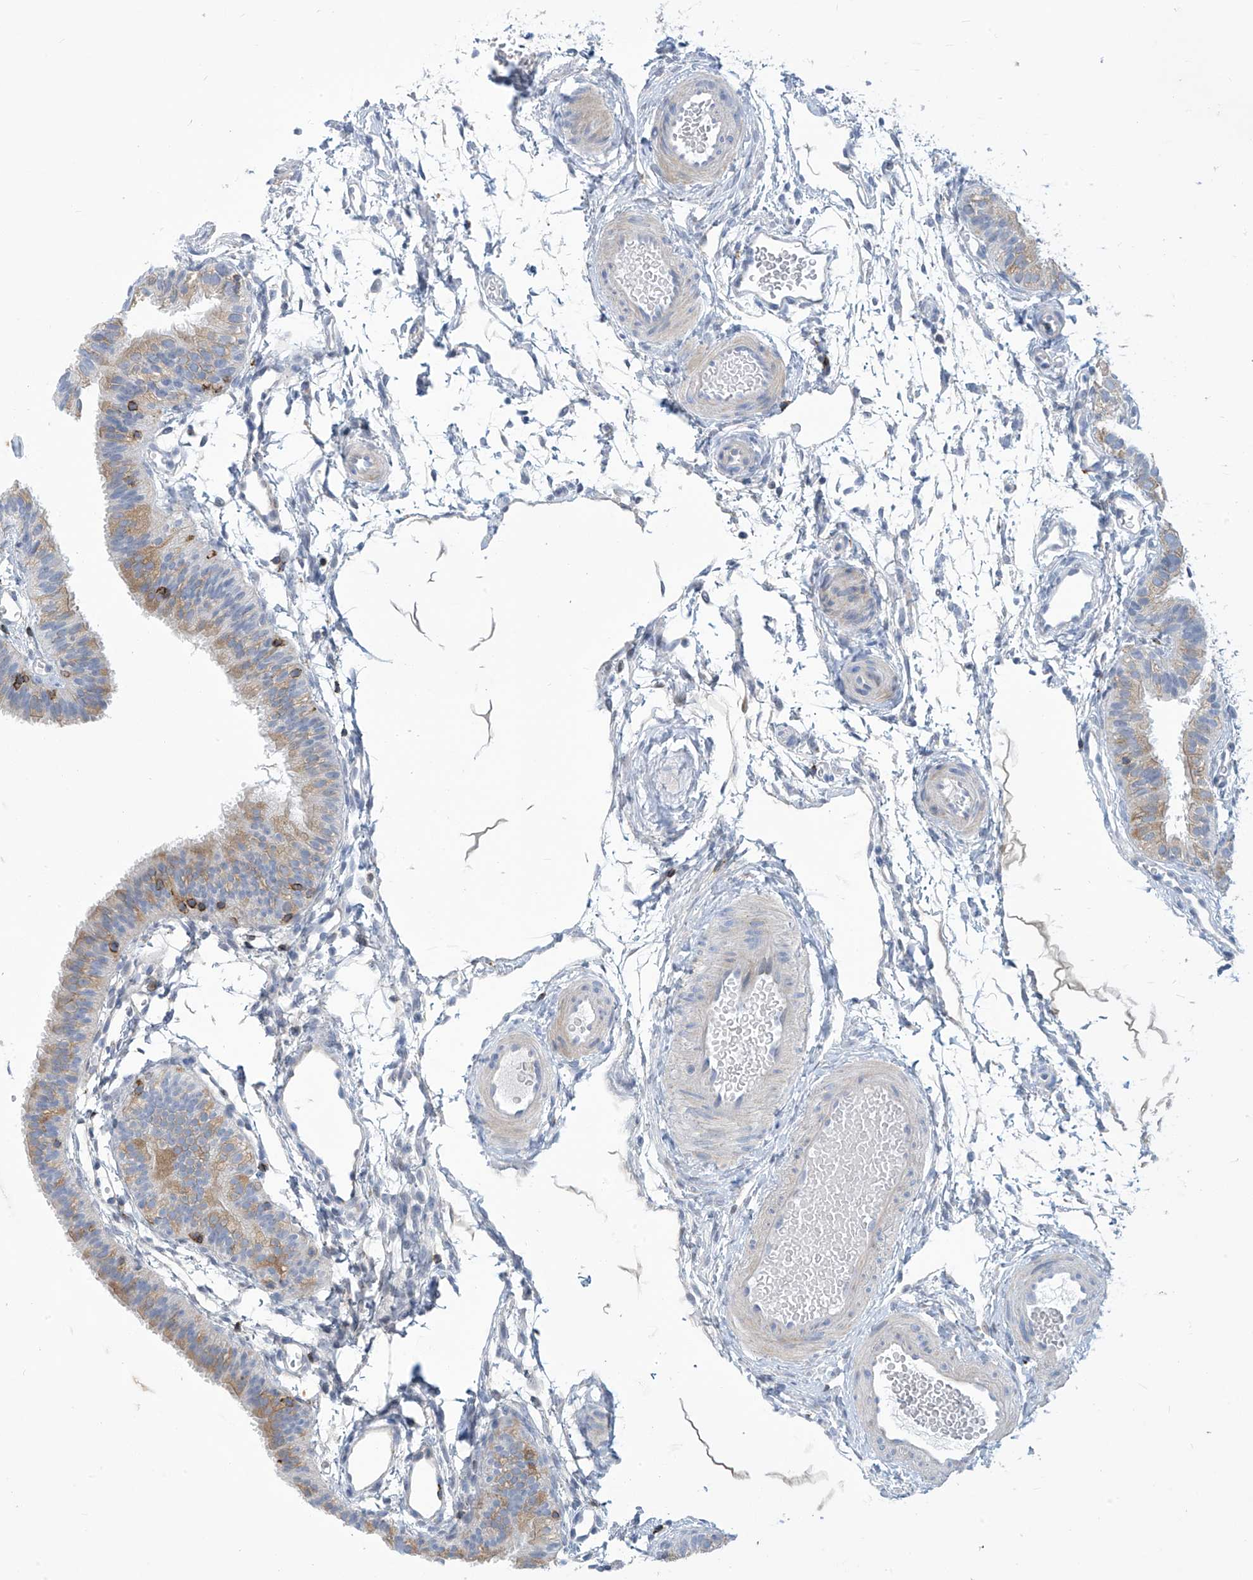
{"staining": {"intensity": "weak", "quantity": "25%-75%", "location": "cytoplasmic/membranous"}, "tissue": "fallopian tube", "cell_type": "Glandular cells", "image_type": "normal", "snomed": [{"axis": "morphology", "description": "Normal tissue, NOS"}, {"axis": "topography", "description": "Fallopian tube"}], "caption": "Brown immunohistochemical staining in unremarkable fallopian tube shows weak cytoplasmic/membranous expression in approximately 25%-75% of glandular cells.", "gene": "IBA57", "patient": {"sex": "female", "age": 35}}